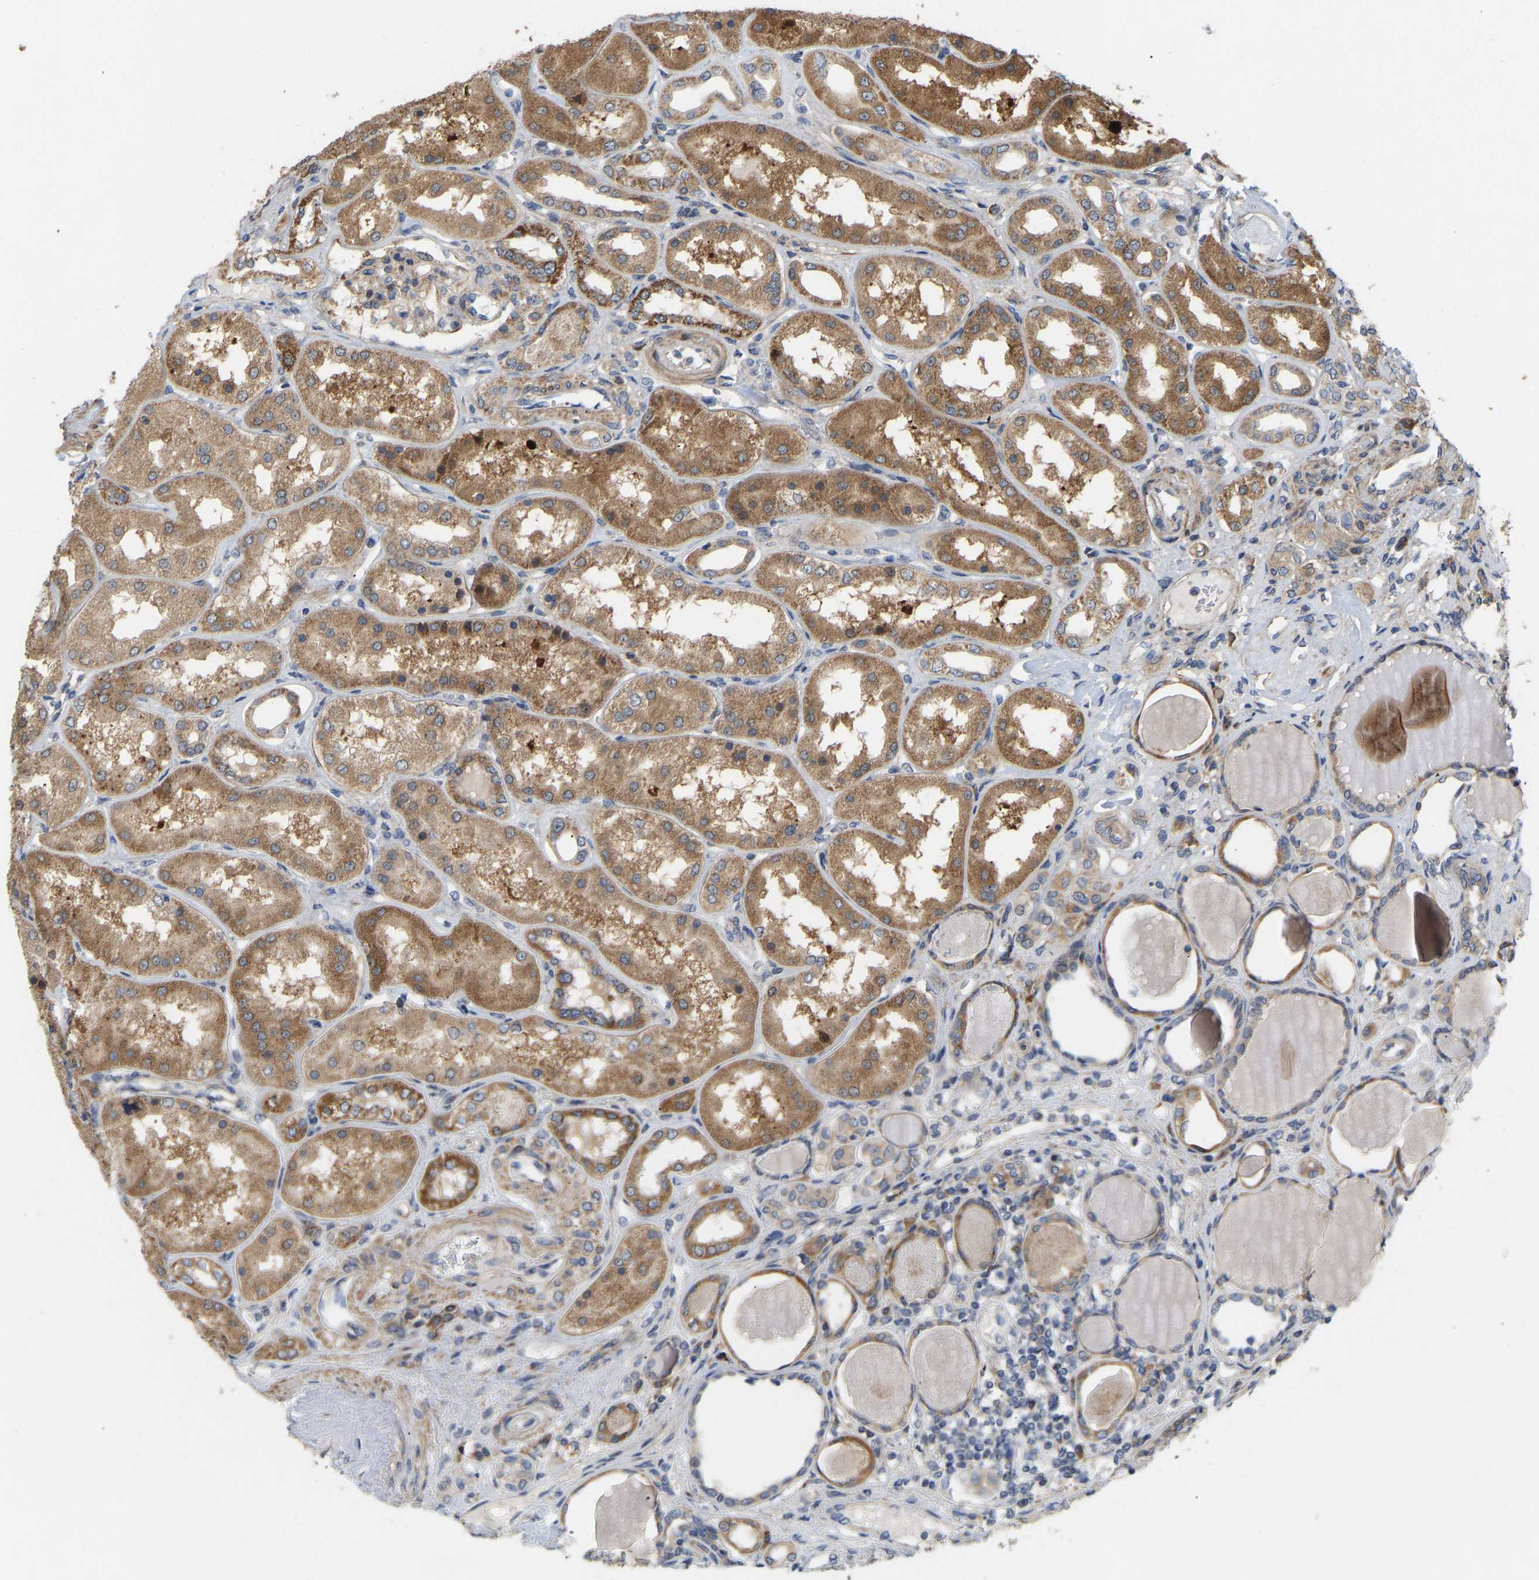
{"staining": {"intensity": "weak", "quantity": "25%-75%", "location": "cytoplasmic/membranous"}, "tissue": "kidney", "cell_type": "Cells in glomeruli", "image_type": "normal", "snomed": [{"axis": "morphology", "description": "Normal tissue, NOS"}, {"axis": "topography", "description": "Kidney"}], "caption": "Kidney stained with DAB (3,3'-diaminobenzidine) immunohistochemistry displays low levels of weak cytoplasmic/membranous positivity in about 25%-75% of cells in glomeruli. (Stains: DAB in brown, nuclei in blue, Microscopy: brightfield microscopy at high magnification).", "gene": "HACD2", "patient": {"sex": "female", "age": 56}}